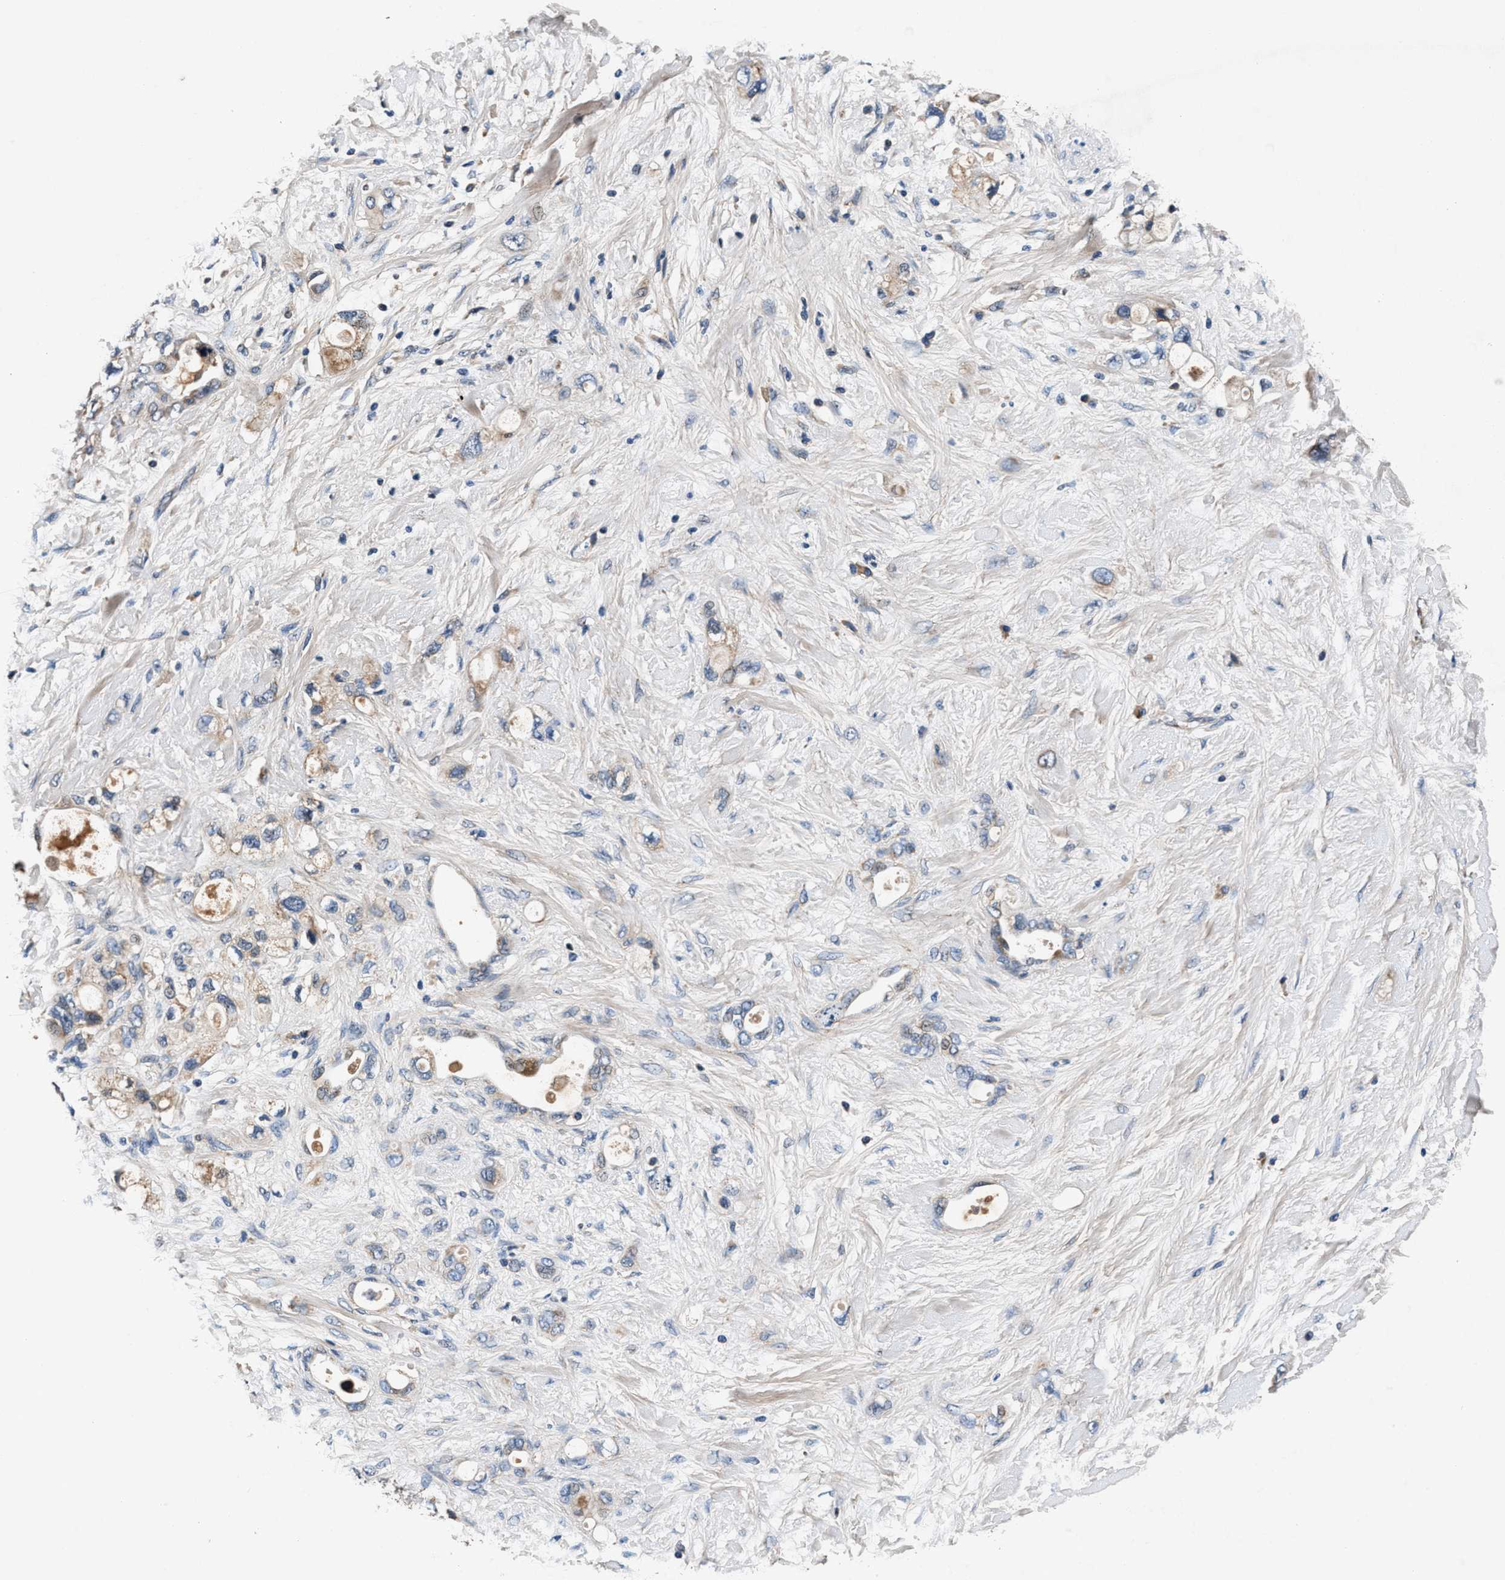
{"staining": {"intensity": "weak", "quantity": "<25%", "location": "cytoplasmic/membranous"}, "tissue": "pancreatic cancer", "cell_type": "Tumor cells", "image_type": "cancer", "snomed": [{"axis": "morphology", "description": "Adenocarcinoma, NOS"}, {"axis": "topography", "description": "Pancreas"}], "caption": "IHC of human adenocarcinoma (pancreatic) exhibits no staining in tumor cells.", "gene": "IMMT", "patient": {"sex": "female", "age": 56}}